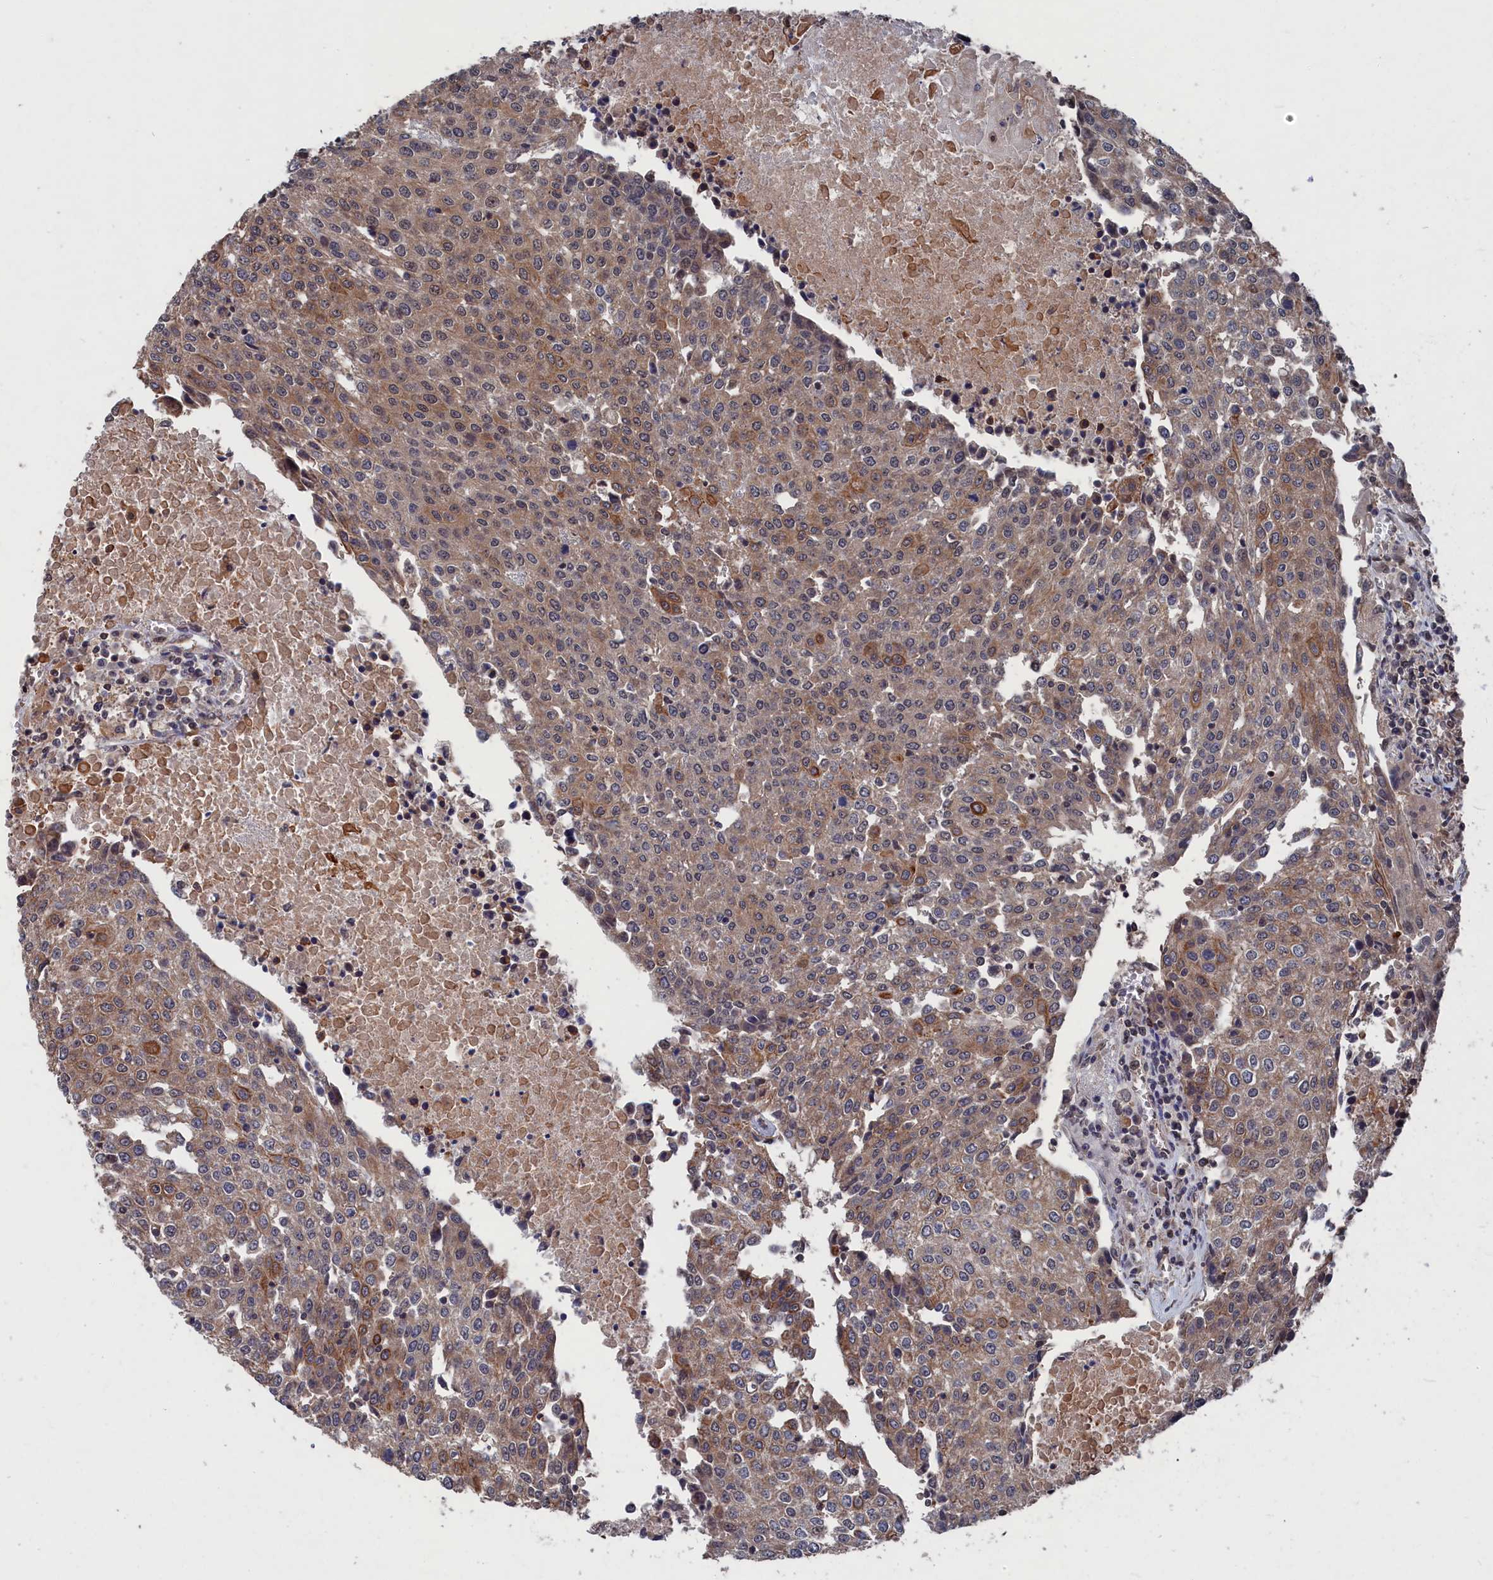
{"staining": {"intensity": "moderate", "quantity": "<25%", "location": "cytoplasmic/membranous"}, "tissue": "urothelial cancer", "cell_type": "Tumor cells", "image_type": "cancer", "snomed": [{"axis": "morphology", "description": "Urothelial carcinoma, High grade"}, {"axis": "topography", "description": "Urinary bladder"}], "caption": "Immunohistochemistry (DAB (3,3'-diaminobenzidine)) staining of urothelial carcinoma (high-grade) displays moderate cytoplasmic/membranous protein expression in approximately <25% of tumor cells.", "gene": "PDE12", "patient": {"sex": "female", "age": 85}}